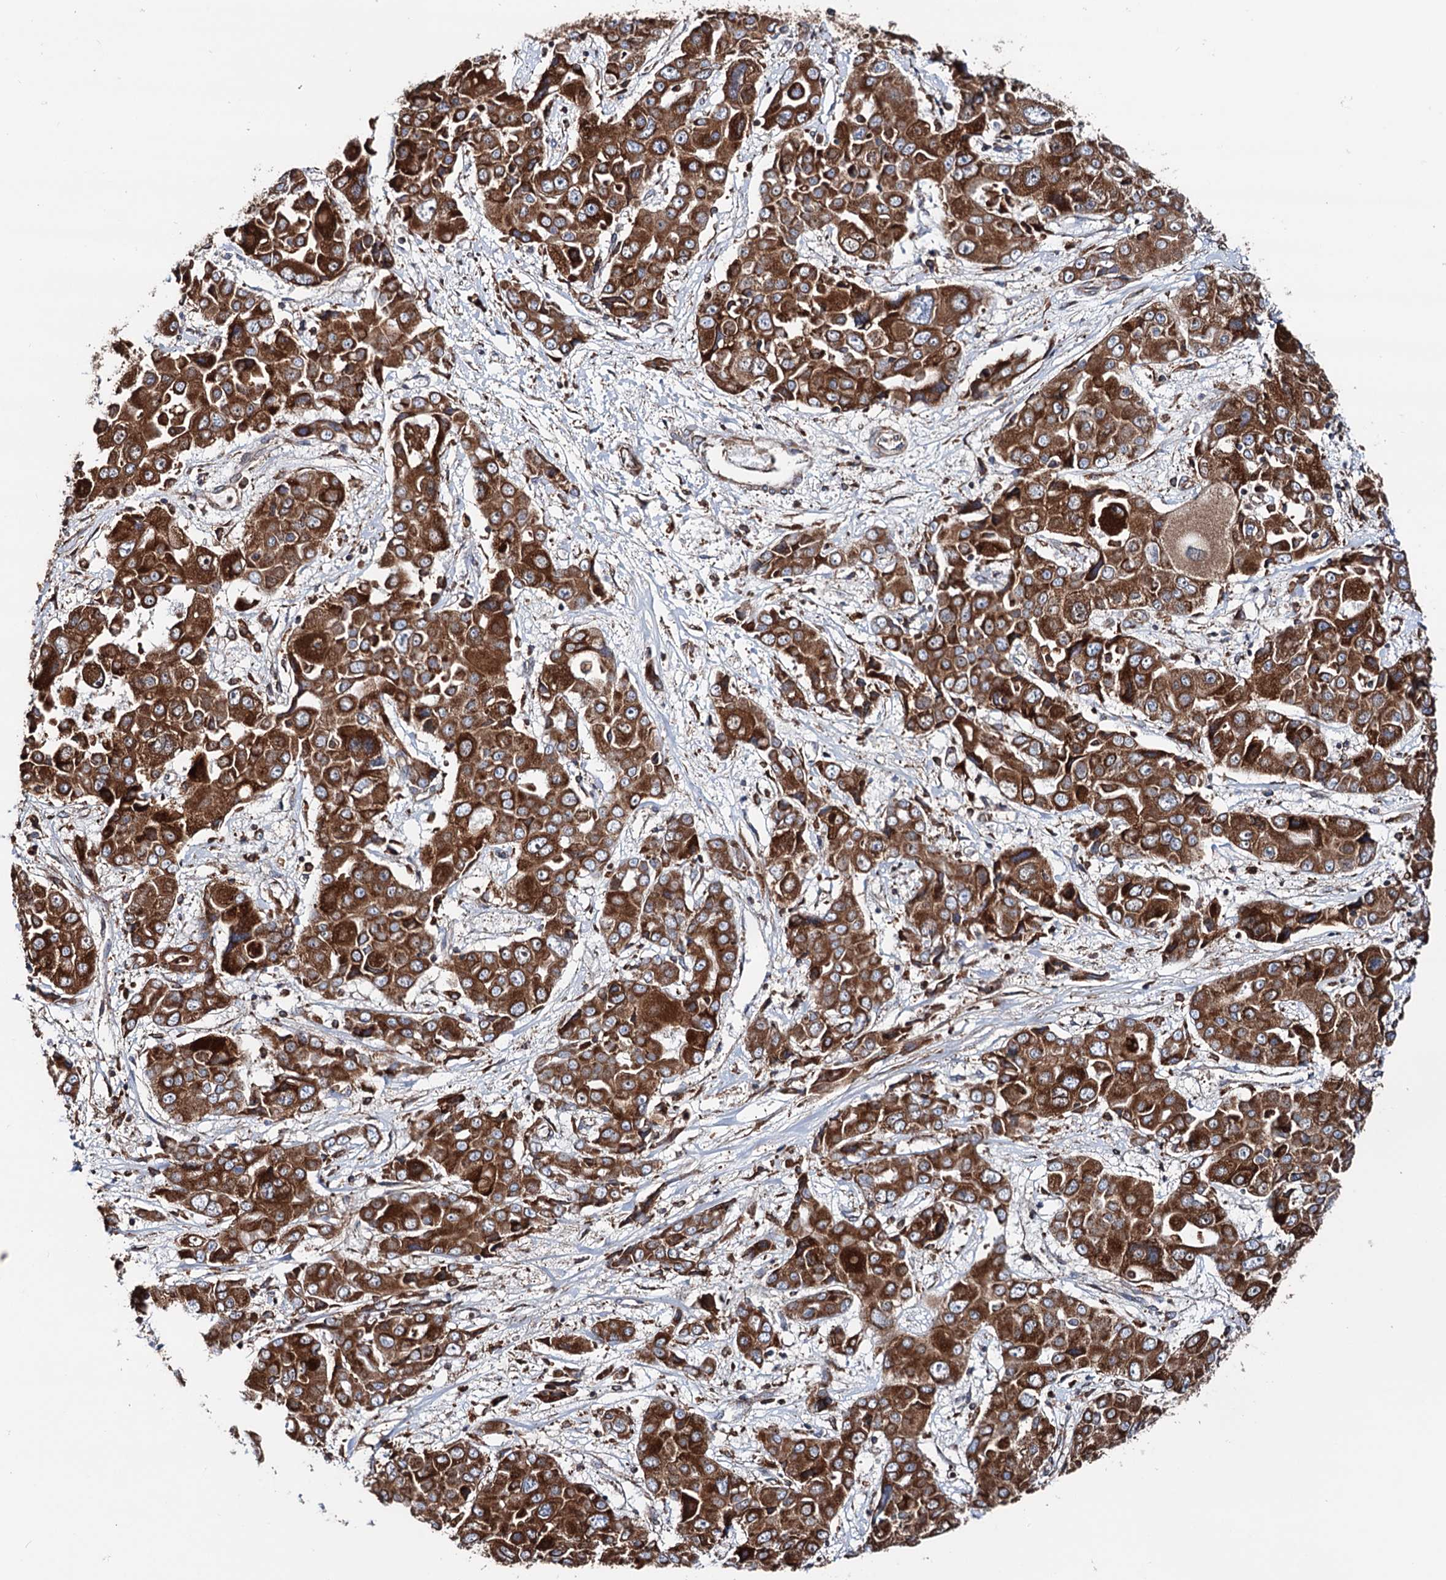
{"staining": {"intensity": "strong", "quantity": ">75%", "location": "cytoplasmic/membranous"}, "tissue": "liver cancer", "cell_type": "Tumor cells", "image_type": "cancer", "snomed": [{"axis": "morphology", "description": "Cholangiocarcinoma"}, {"axis": "topography", "description": "Liver"}], "caption": "Cholangiocarcinoma (liver) stained for a protein (brown) exhibits strong cytoplasmic/membranous positive staining in approximately >75% of tumor cells.", "gene": "ERP29", "patient": {"sex": "male", "age": 67}}